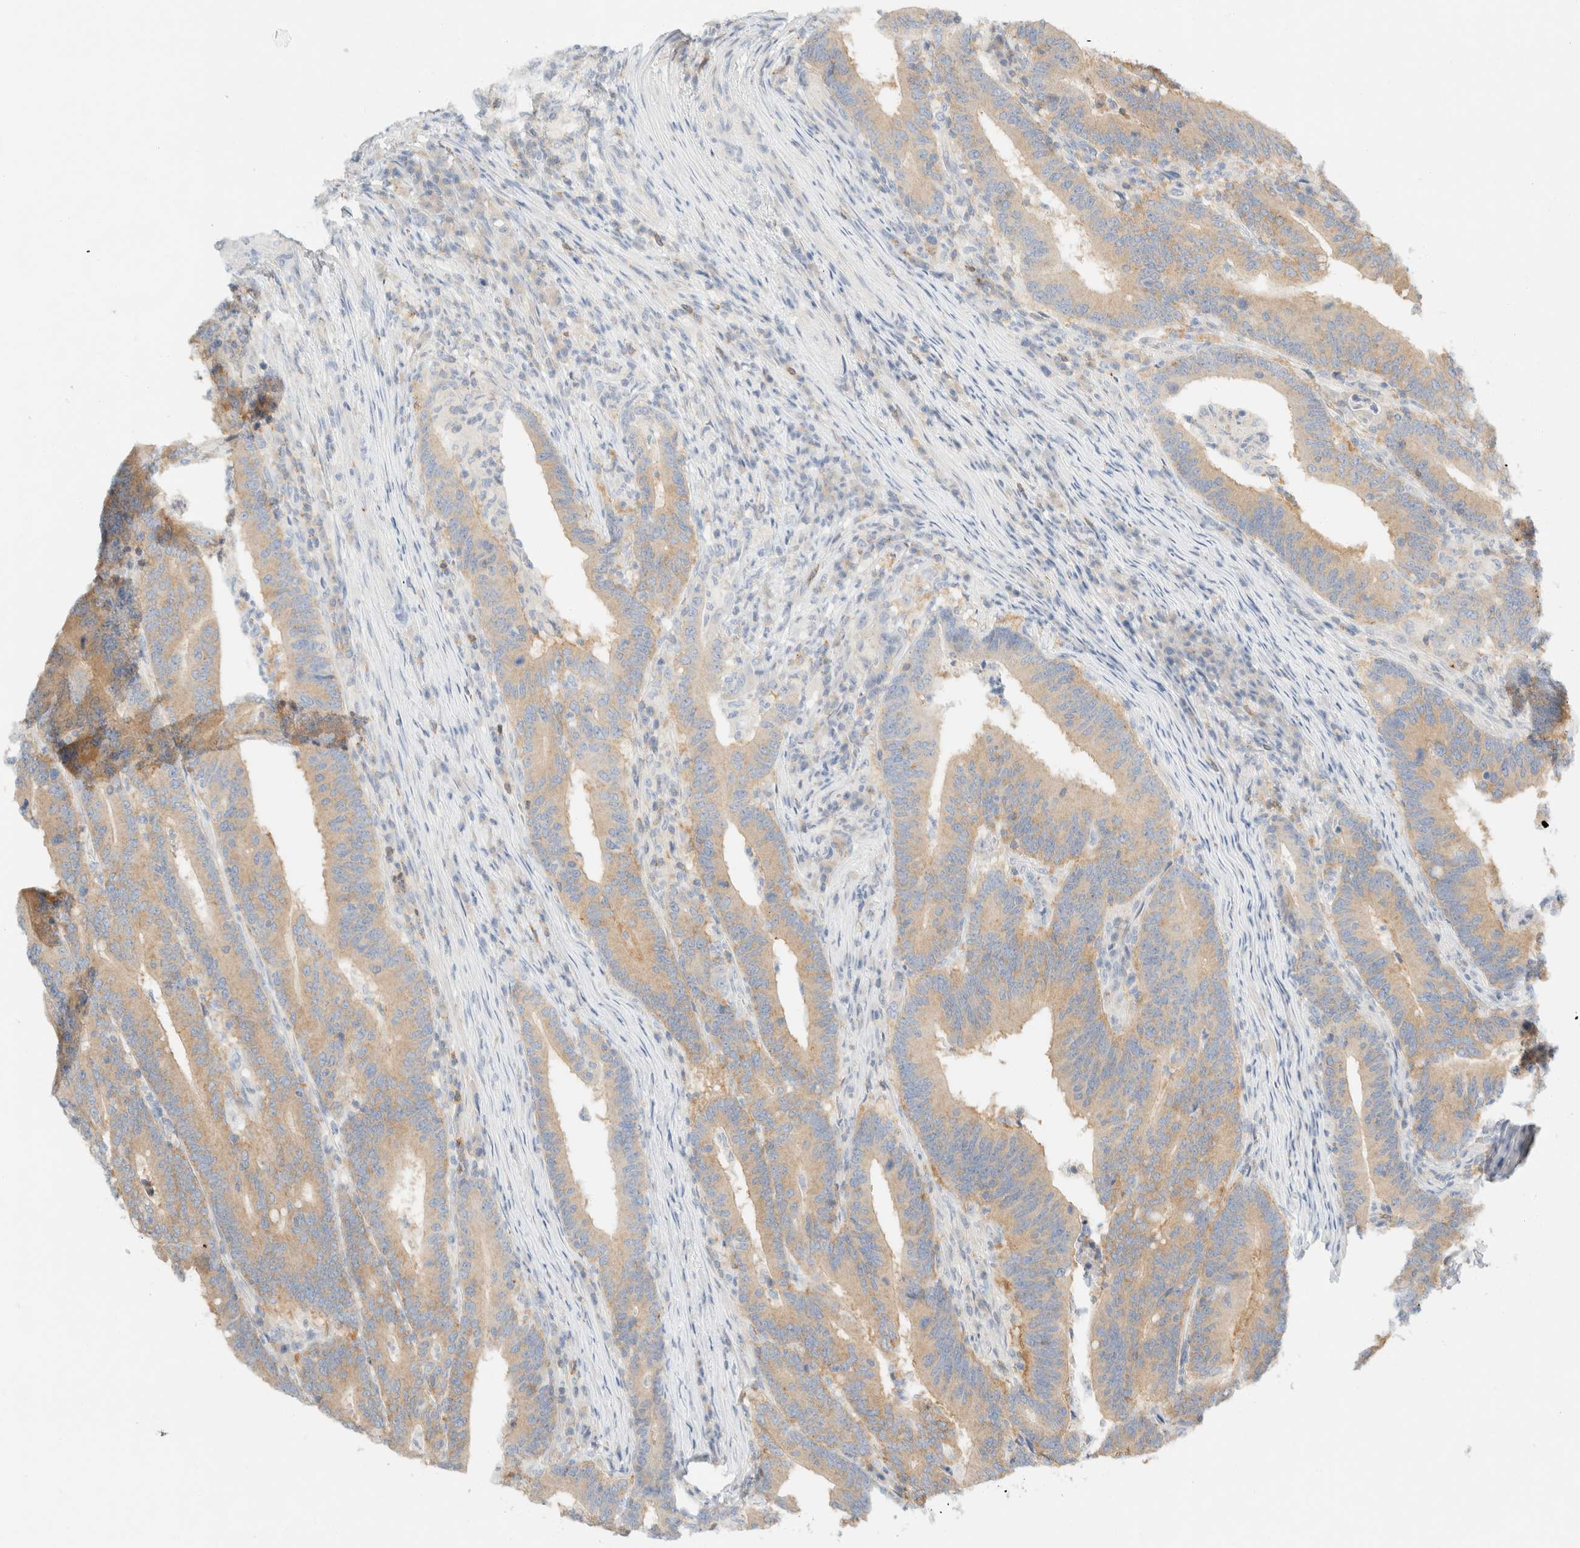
{"staining": {"intensity": "weak", "quantity": ">75%", "location": "cytoplasmic/membranous"}, "tissue": "colorectal cancer", "cell_type": "Tumor cells", "image_type": "cancer", "snomed": [{"axis": "morphology", "description": "Adenocarcinoma, NOS"}, {"axis": "topography", "description": "Colon"}], "caption": "The immunohistochemical stain highlights weak cytoplasmic/membranous expression in tumor cells of colorectal cancer (adenocarcinoma) tissue.", "gene": "SH3GLB2", "patient": {"sex": "female", "age": 66}}